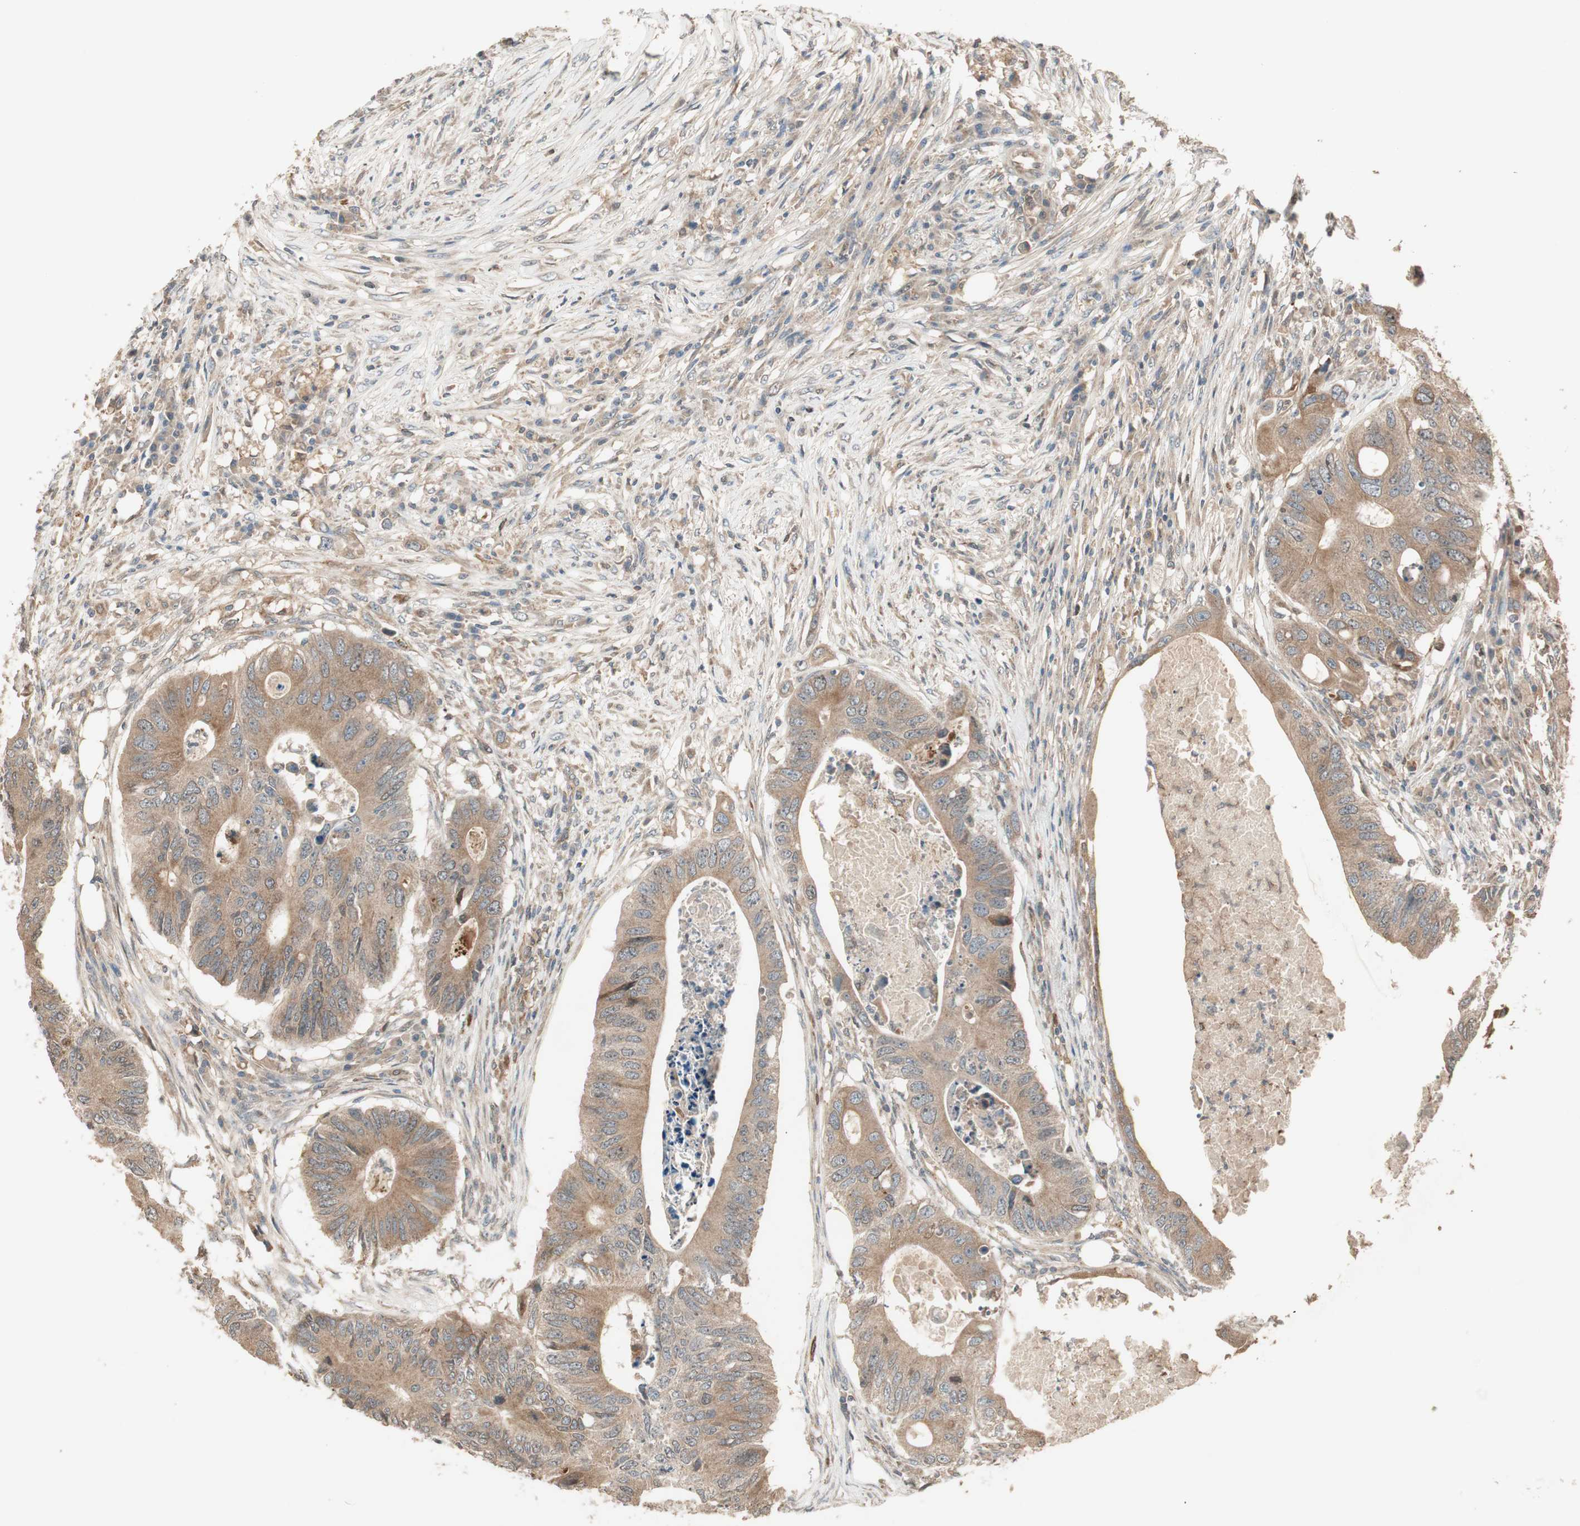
{"staining": {"intensity": "moderate", "quantity": ">75%", "location": "cytoplasmic/membranous"}, "tissue": "colorectal cancer", "cell_type": "Tumor cells", "image_type": "cancer", "snomed": [{"axis": "morphology", "description": "Adenocarcinoma, NOS"}, {"axis": "topography", "description": "Colon"}], "caption": "Immunohistochemical staining of human colorectal cancer (adenocarcinoma) reveals medium levels of moderate cytoplasmic/membranous protein positivity in about >75% of tumor cells.", "gene": "ATP6AP2", "patient": {"sex": "male", "age": 71}}